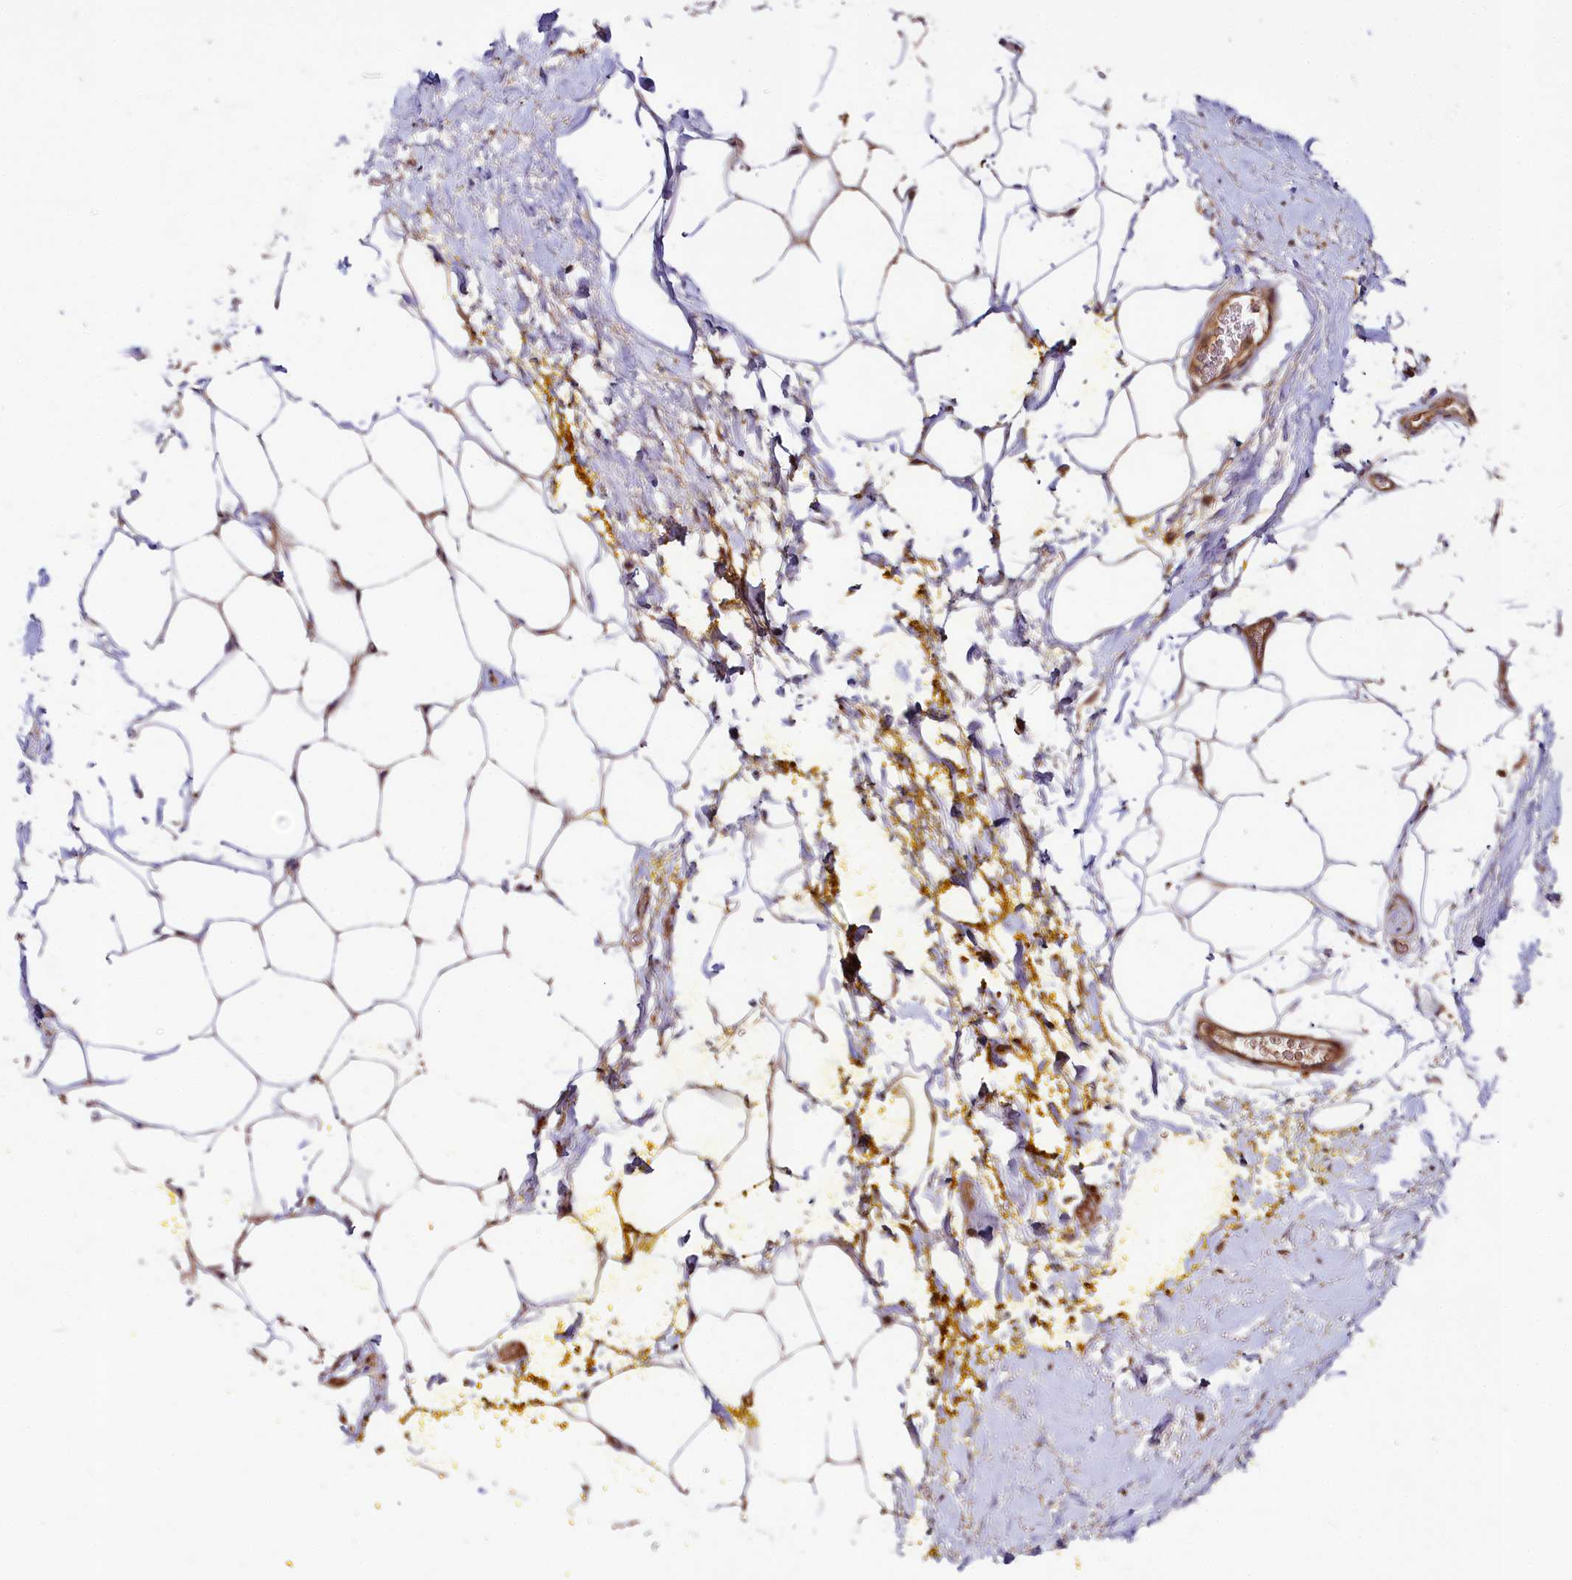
{"staining": {"intensity": "weak", "quantity": "25%-75%", "location": "cytoplasmic/membranous"}, "tissue": "adipose tissue", "cell_type": "Adipocytes", "image_type": "normal", "snomed": [{"axis": "morphology", "description": "Normal tissue, NOS"}, {"axis": "morphology", "description": "Adenocarcinoma, Low grade"}, {"axis": "topography", "description": "Prostate"}, {"axis": "topography", "description": "Peripheral nerve tissue"}], "caption": "DAB (3,3'-diaminobenzidine) immunohistochemical staining of normal adipose tissue displays weak cytoplasmic/membranous protein expression in about 25%-75% of adipocytes. (Stains: DAB in brown, nuclei in blue, Microscopy: brightfield microscopy at high magnification).", "gene": "NEDD1", "patient": {"sex": "male", "age": 63}}